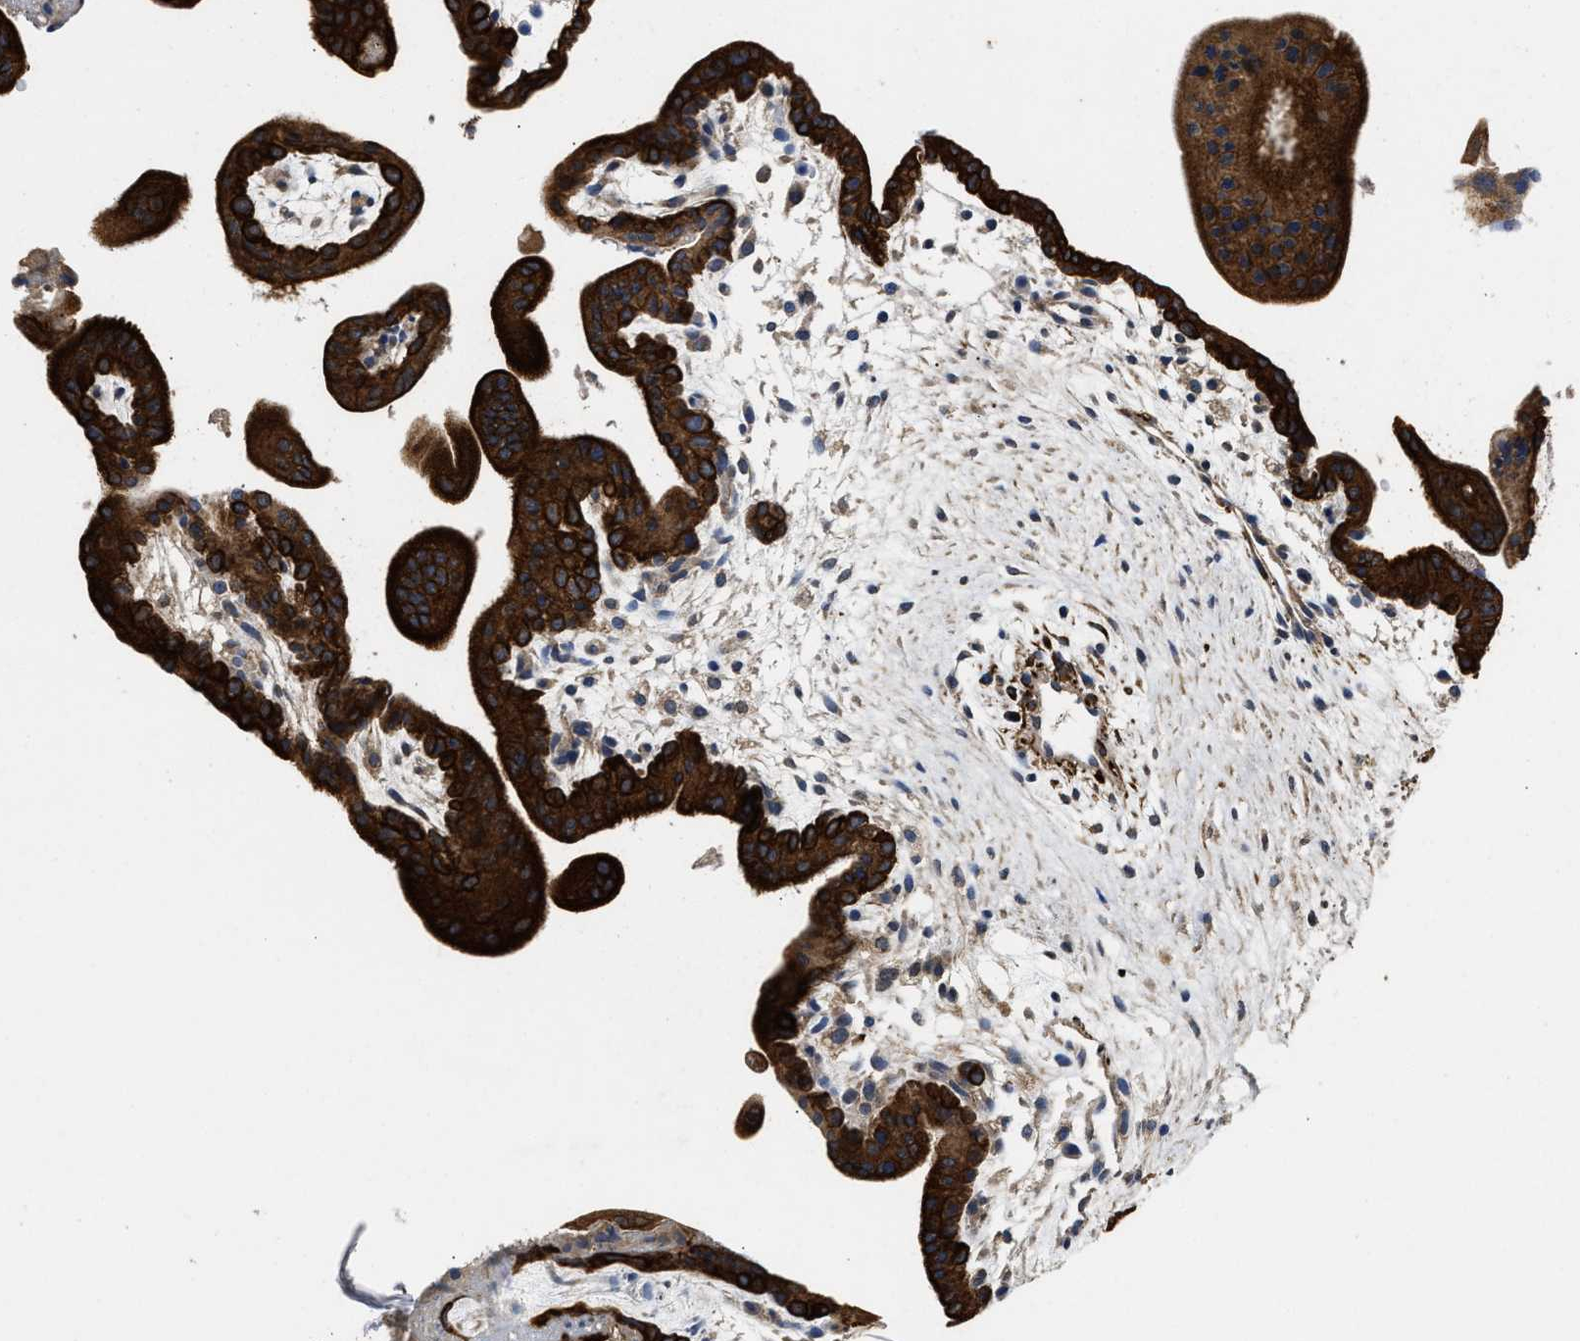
{"staining": {"intensity": "strong", "quantity": ">75%", "location": "cytoplasmic/membranous"}, "tissue": "placenta", "cell_type": "Trophoblastic cells", "image_type": "normal", "snomed": [{"axis": "morphology", "description": "Normal tissue, NOS"}, {"axis": "topography", "description": "Placenta"}], "caption": "Immunohistochemistry of normal human placenta shows high levels of strong cytoplasmic/membranous expression in about >75% of trophoblastic cells. (Stains: DAB (3,3'-diaminobenzidine) in brown, nuclei in blue, Microscopy: brightfield microscopy at high magnification).", "gene": "CTNNA1", "patient": {"sex": "female", "age": 35}}